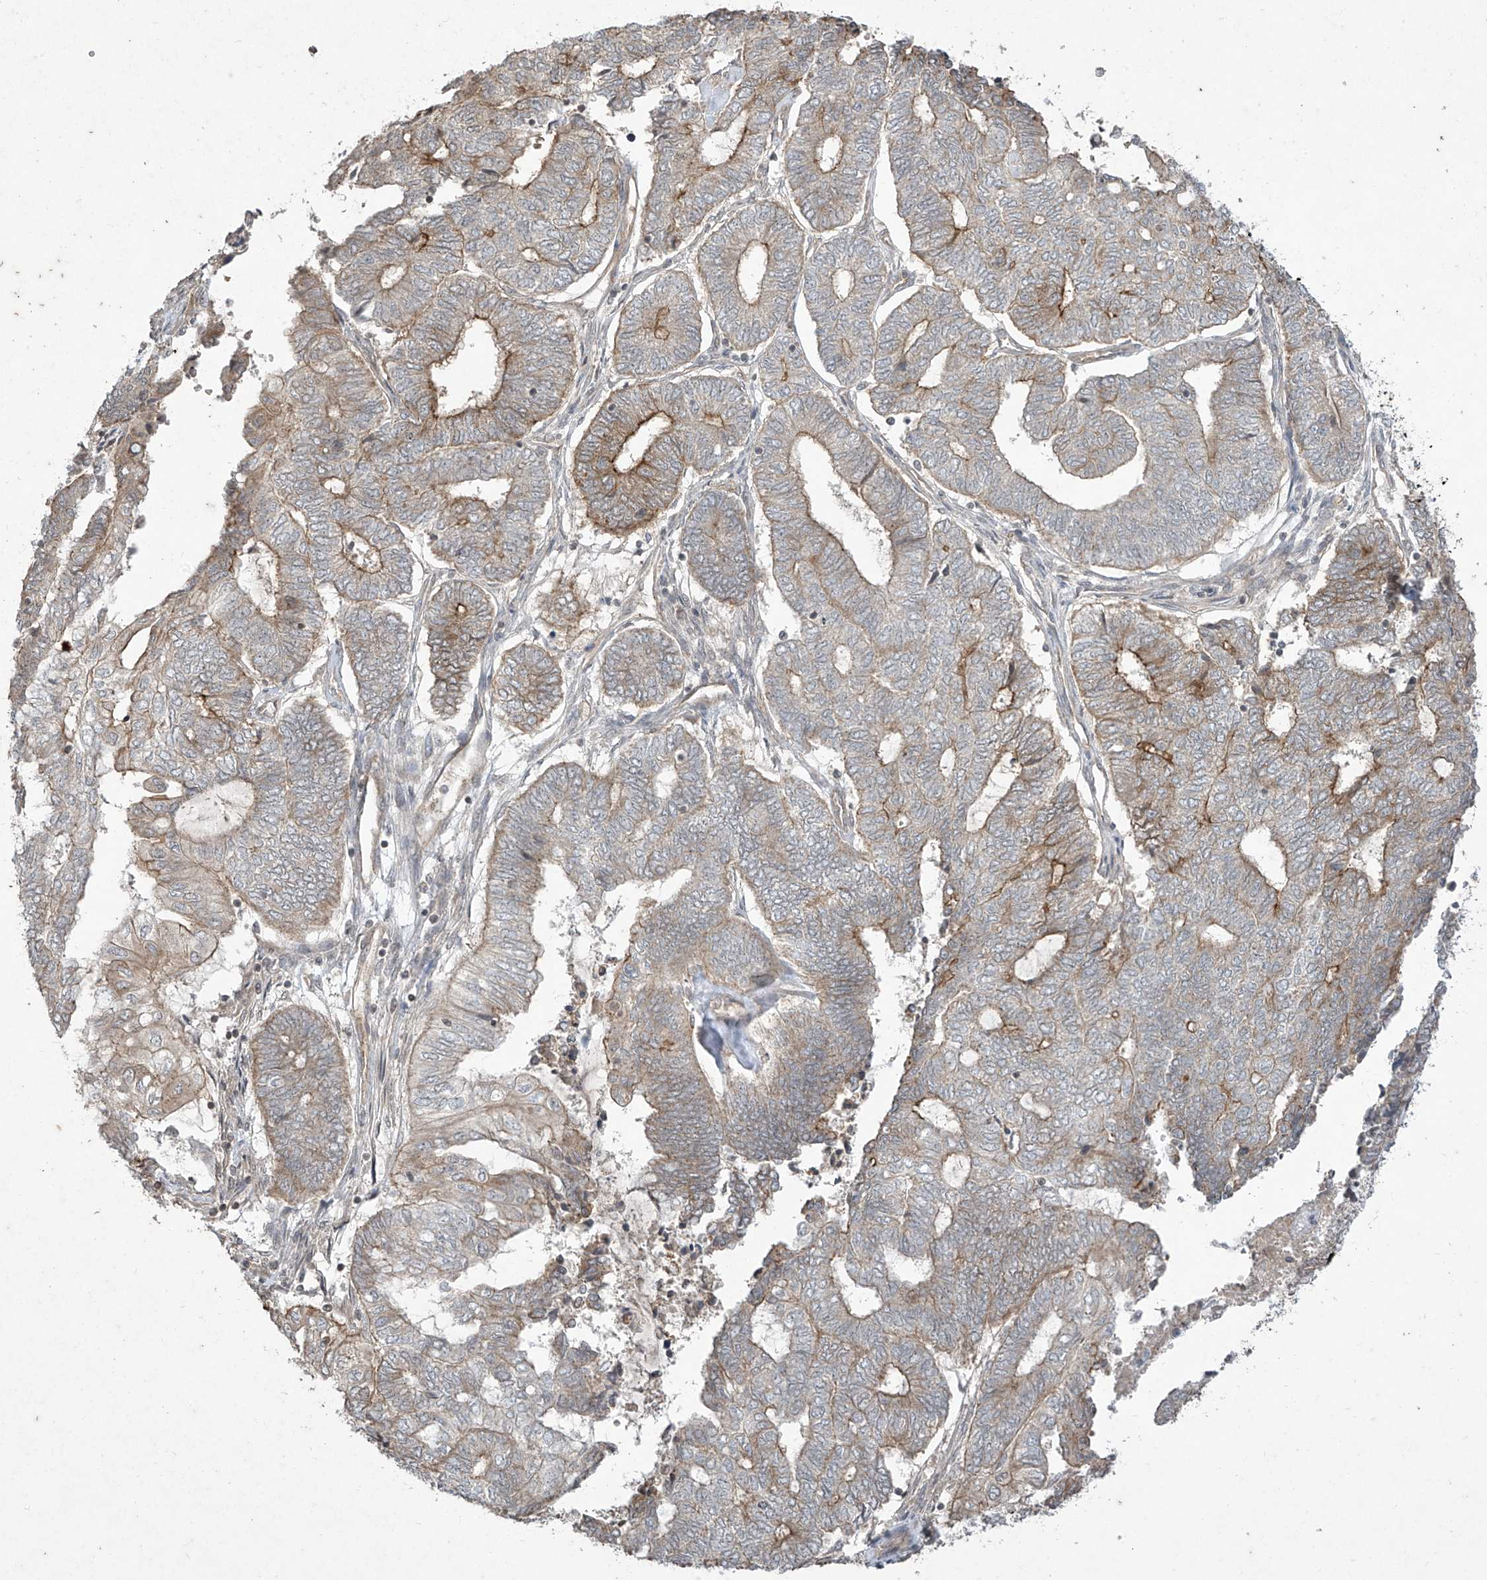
{"staining": {"intensity": "moderate", "quantity": "<25%", "location": "cytoplasmic/membranous"}, "tissue": "endometrial cancer", "cell_type": "Tumor cells", "image_type": "cancer", "snomed": [{"axis": "morphology", "description": "Adenocarcinoma, NOS"}, {"axis": "topography", "description": "Uterus"}, {"axis": "topography", "description": "Endometrium"}], "caption": "IHC photomicrograph of neoplastic tissue: endometrial cancer stained using immunohistochemistry shows low levels of moderate protein expression localized specifically in the cytoplasmic/membranous of tumor cells, appearing as a cytoplasmic/membranous brown color.", "gene": "MATN2", "patient": {"sex": "female", "age": 70}}